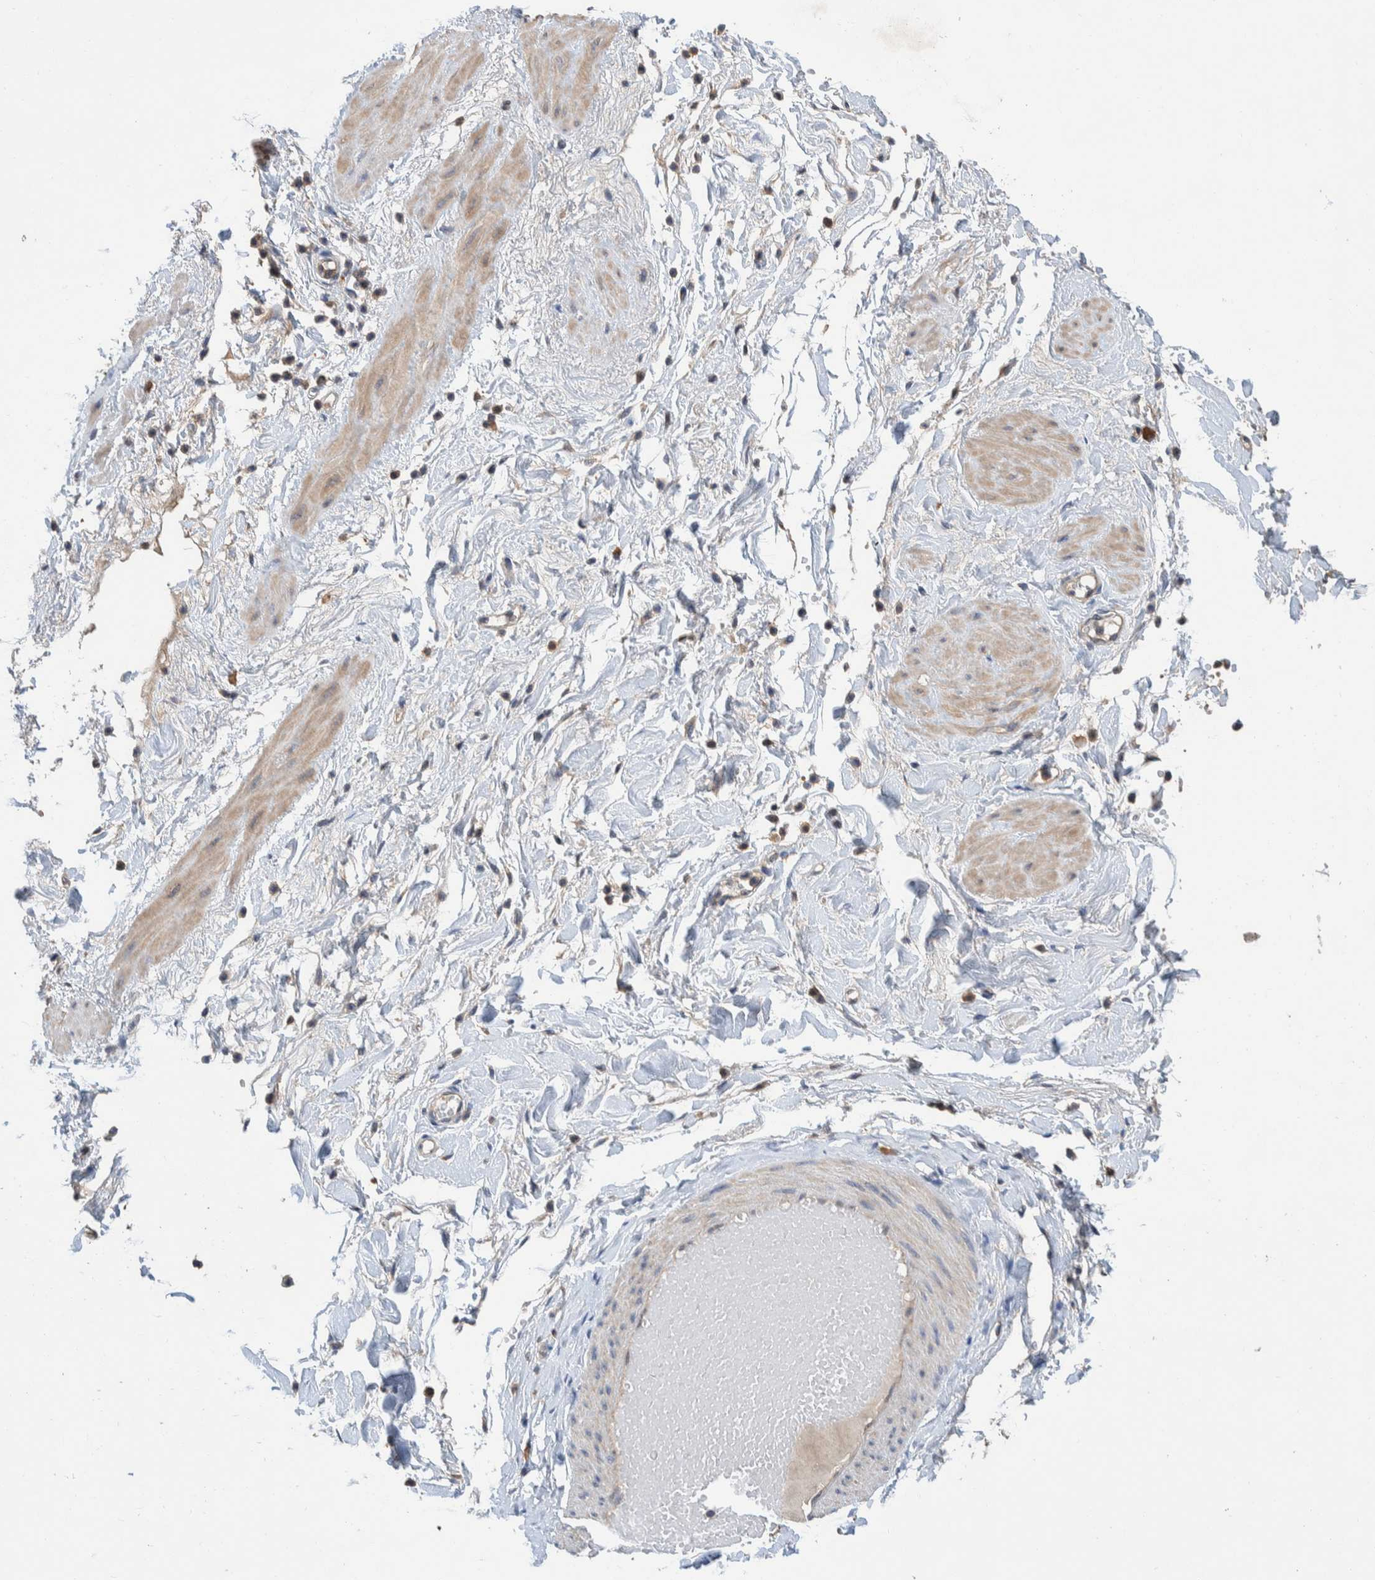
{"staining": {"intensity": "weak", "quantity": ">75%", "location": "cytoplasmic/membranous"}, "tissue": "soft tissue", "cell_type": "Fibroblasts", "image_type": "normal", "snomed": [{"axis": "morphology", "description": "Normal tissue, NOS"}, {"axis": "topography", "description": "Soft tissue"}], "caption": "An immunohistochemistry micrograph of normal tissue is shown. Protein staining in brown labels weak cytoplasmic/membranous positivity in soft tissue within fibroblasts. (DAB (3,3'-diaminobenzidine) IHC, brown staining for protein, blue staining for nuclei).", "gene": "PLPBP", "patient": {"sex": "male", "age": 72}}